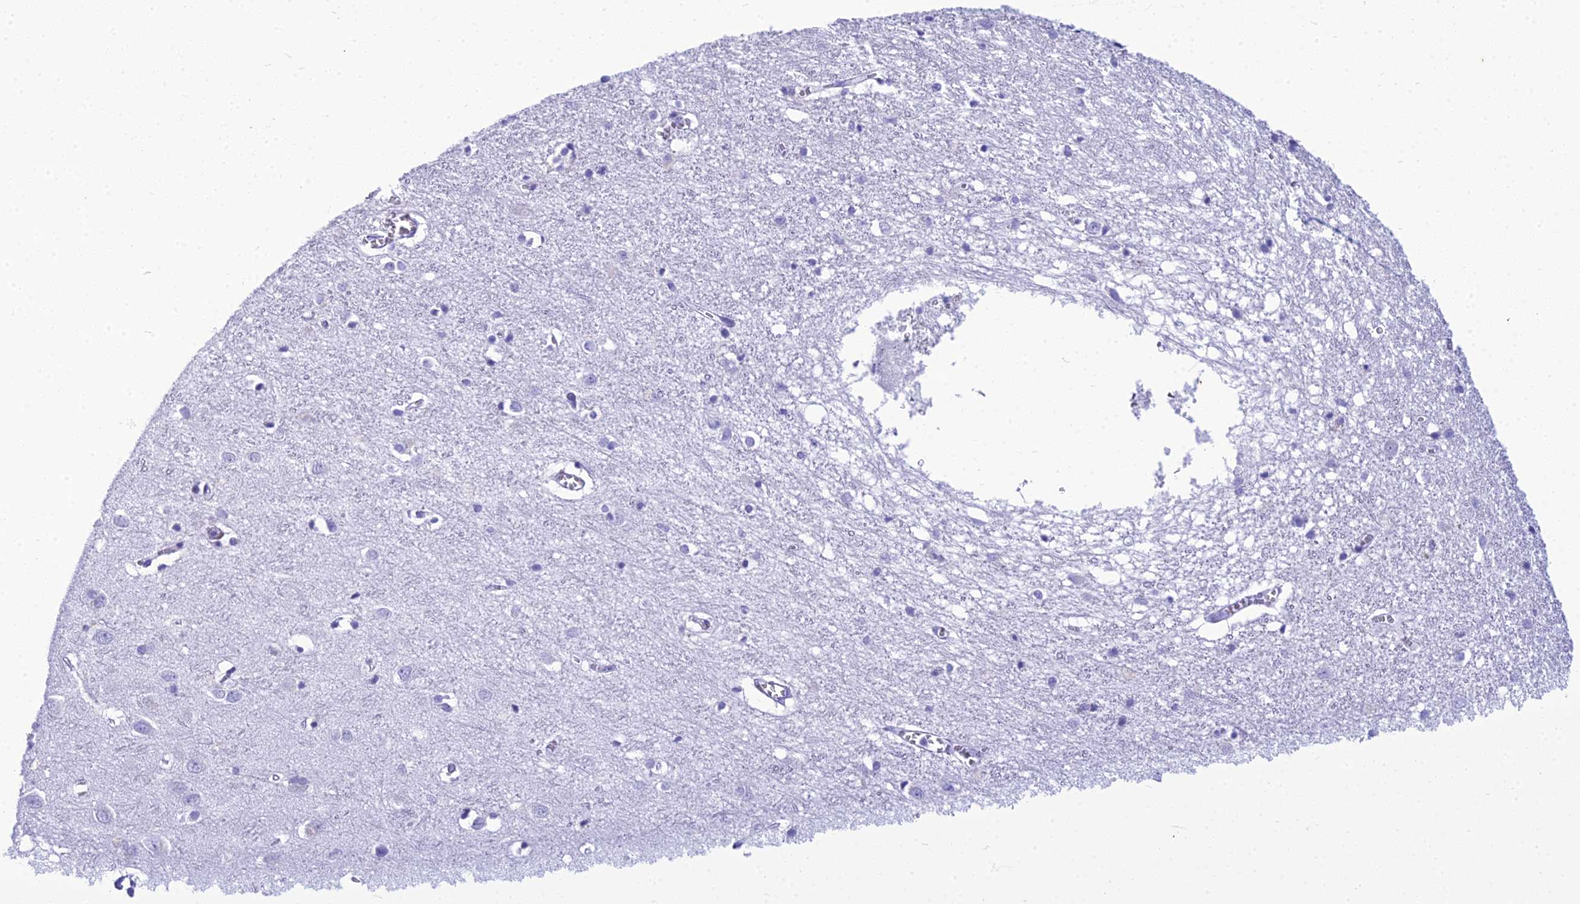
{"staining": {"intensity": "negative", "quantity": "none", "location": "none"}, "tissue": "cerebral cortex", "cell_type": "Endothelial cells", "image_type": "normal", "snomed": [{"axis": "morphology", "description": "Normal tissue, NOS"}, {"axis": "topography", "description": "Cerebral cortex"}], "caption": "Endothelial cells are negative for protein expression in normal human cerebral cortex. (Brightfield microscopy of DAB immunohistochemistry (IHC) at high magnification).", "gene": "ZNF442", "patient": {"sex": "female", "age": 64}}